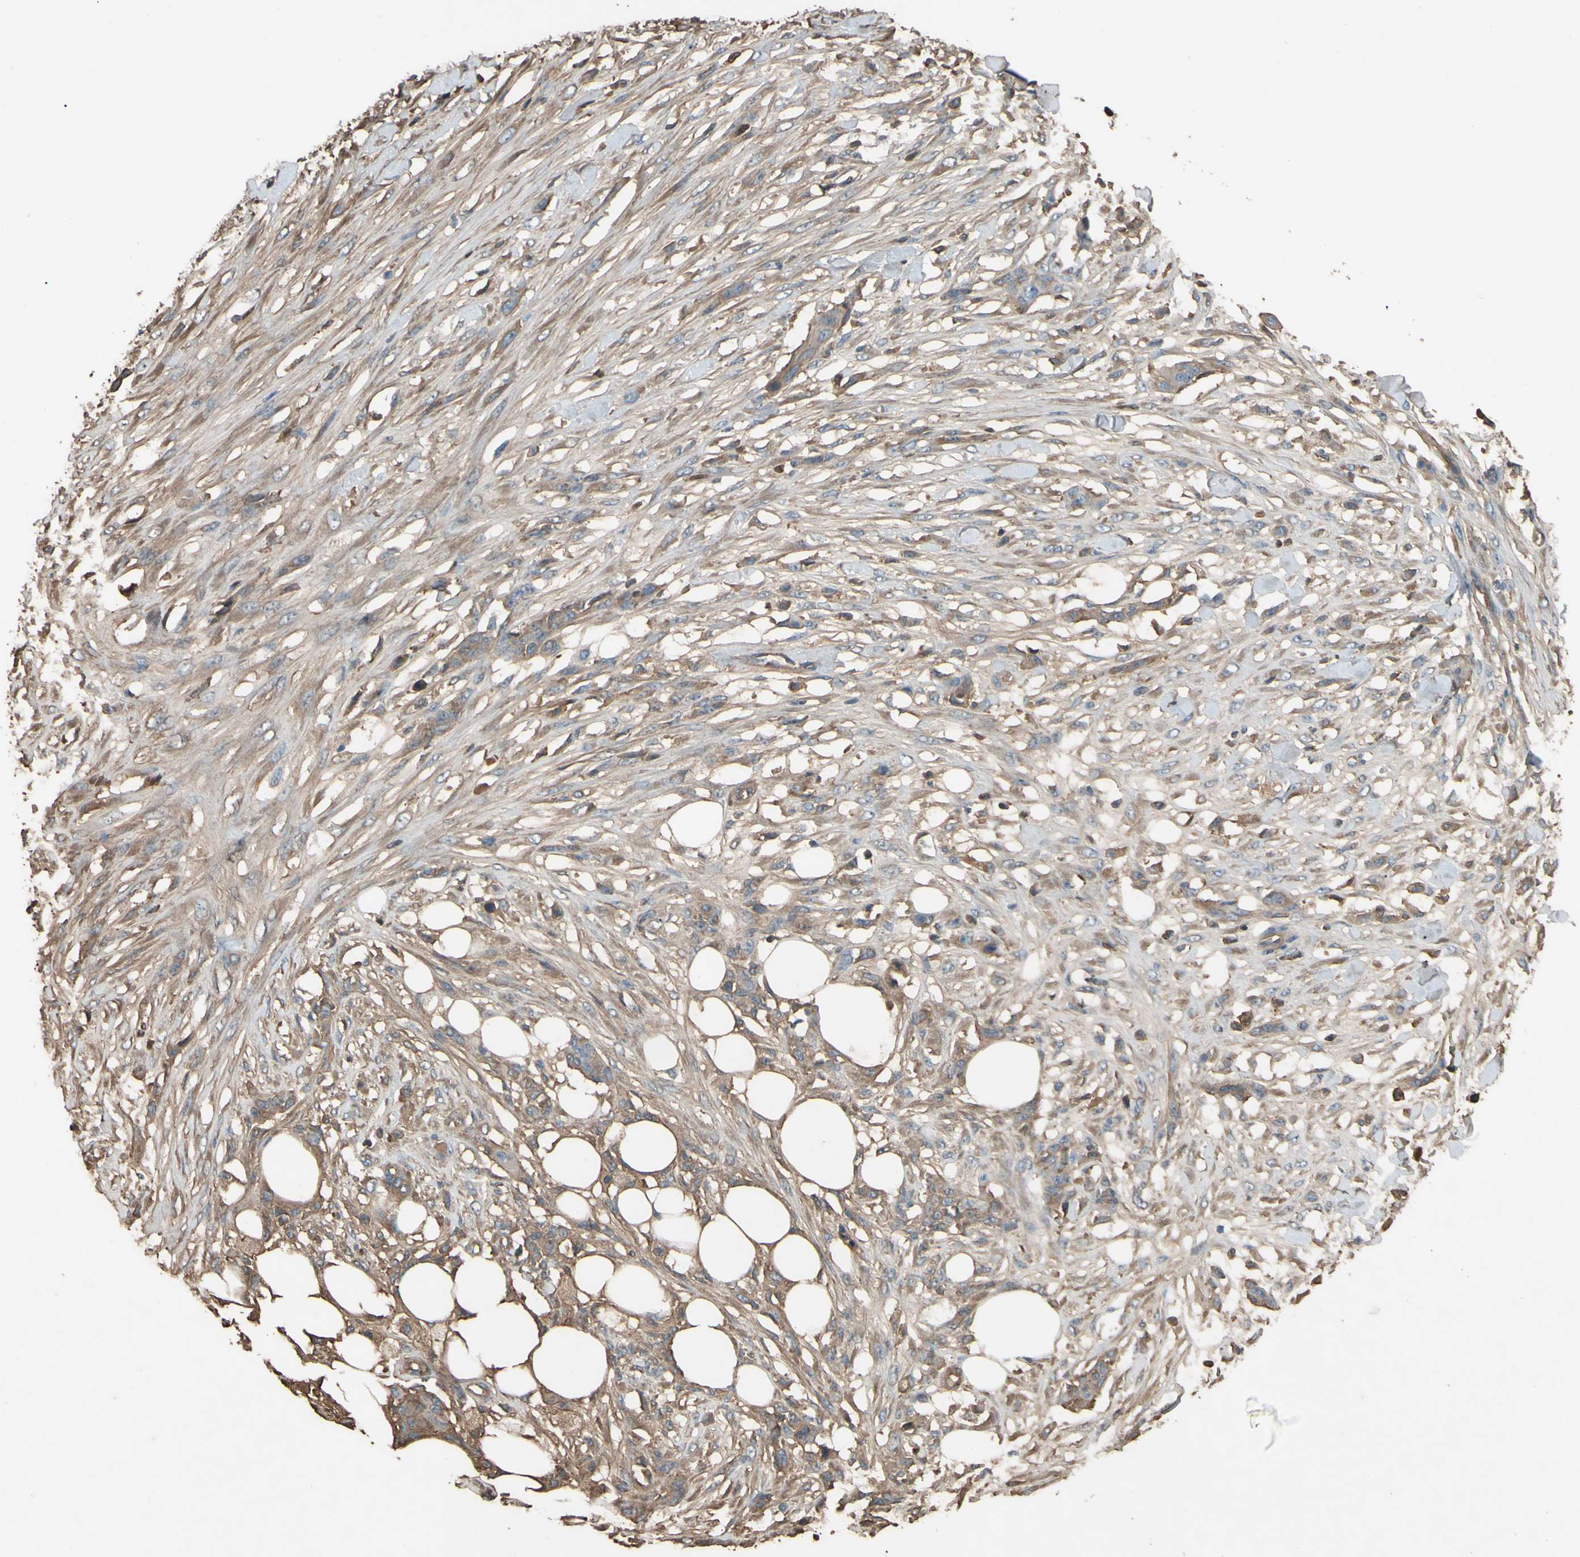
{"staining": {"intensity": "moderate", "quantity": "<25%", "location": "cytoplasmic/membranous"}, "tissue": "skin cancer", "cell_type": "Tumor cells", "image_type": "cancer", "snomed": [{"axis": "morphology", "description": "Squamous cell carcinoma, NOS"}, {"axis": "topography", "description": "Skin"}], "caption": "High-magnification brightfield microscopy of skin squamous cell carcinoma stained with DAB (3,3'-diaminobenzidine) (brown) and counterstained with hematoxylin (blue). tumor cells exhibit moderate cytoplasmic/membranous positivity is identified in approximately<25% of cells.", "gene": "PTGDS", "patient": {"sex": "female", "age": 59}}